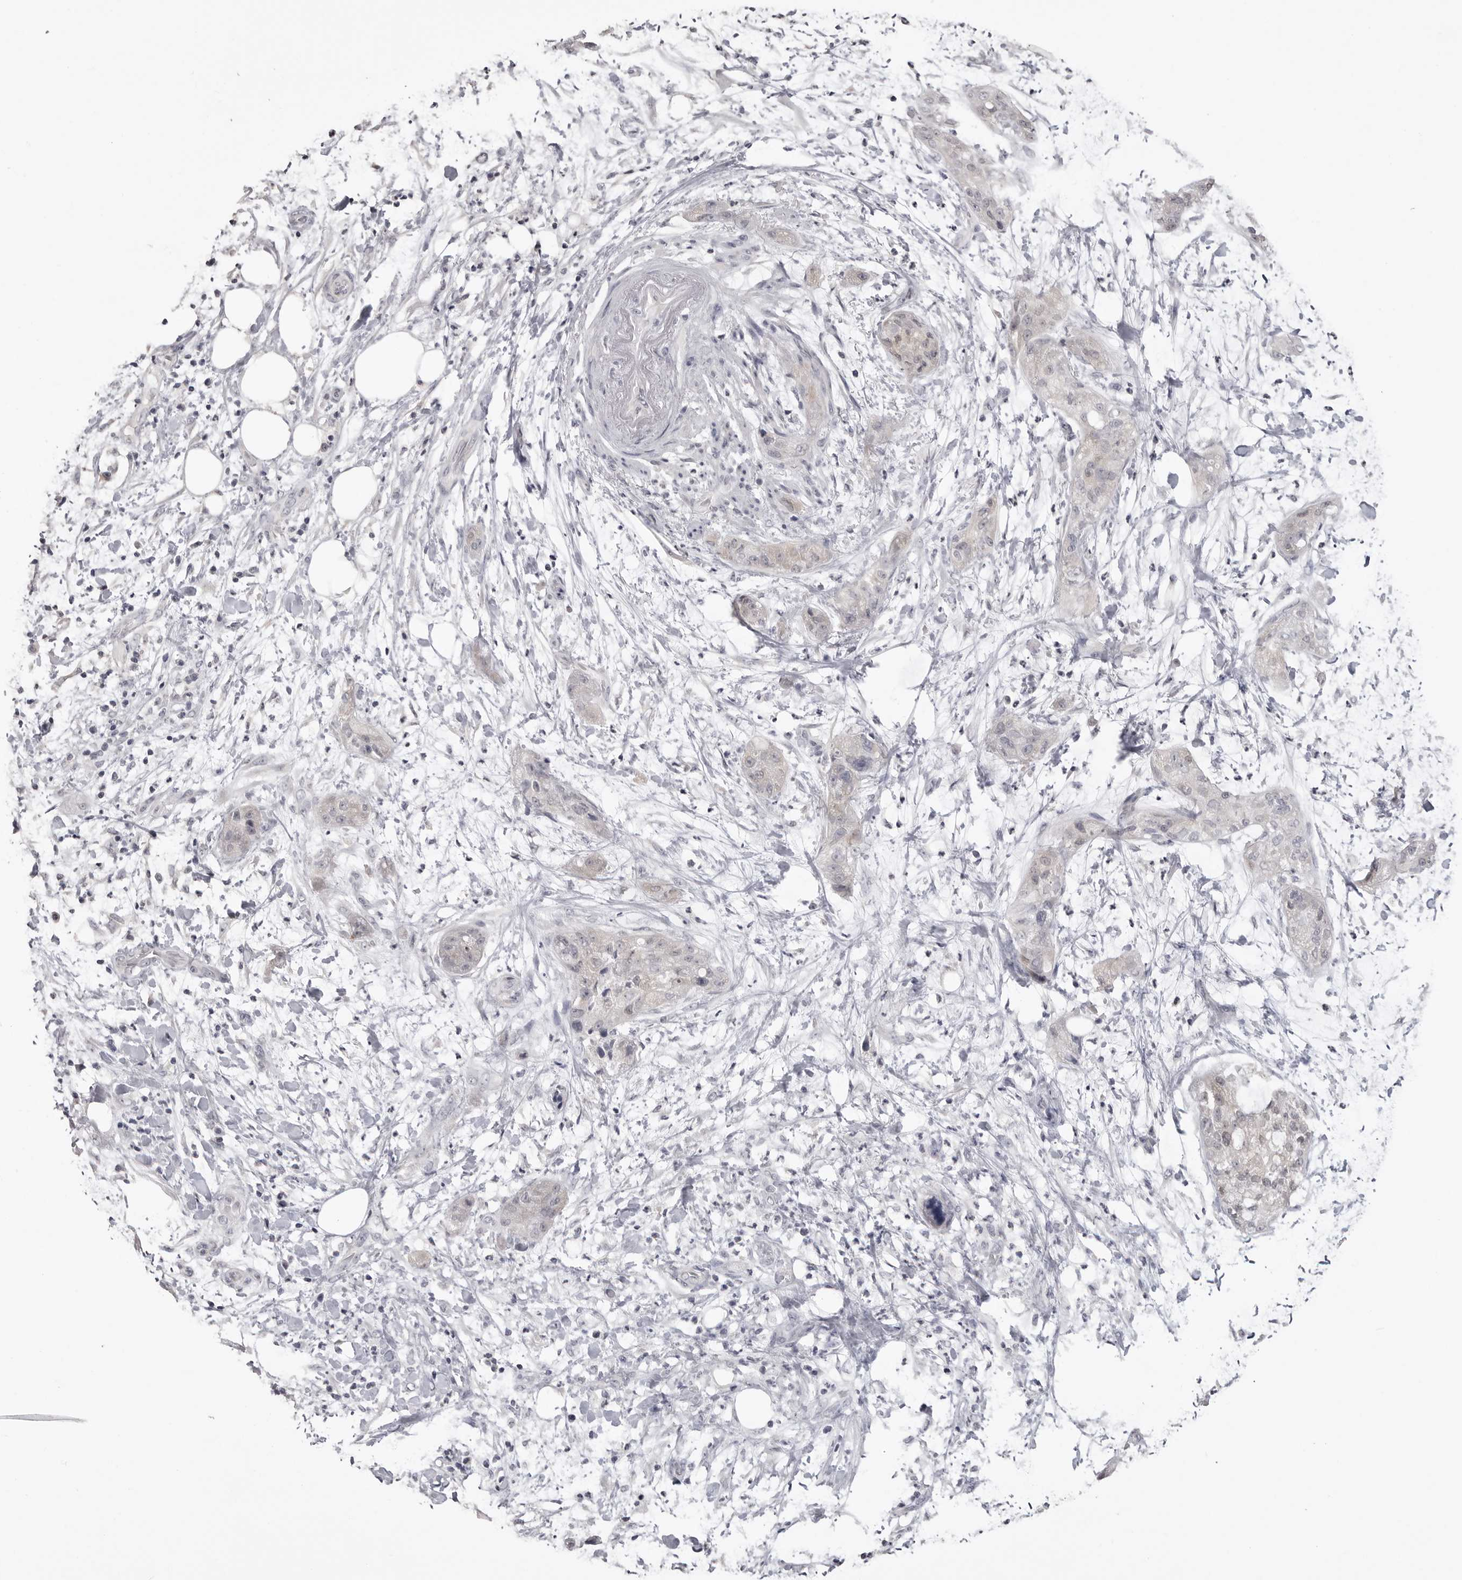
{"staining": {"intensity": "weak", "quantity": "<25%", "location": "cytoplasmic/membranous"}, "tissue": "pancreatic cancer", "cell_type": "Tumor cells", "image_type": "cancer", "snomed": [{"axis": "morphology", "description": "Adenocarcinoma, NOS"}, {"axis": "topography", "description": "Pancreas"}], "caption": "Tumor cells are negative for brown protein staining in pancreatic adenocarcinoma. (DAB (3,3'-diaminobenzidine) immunohistochemistry (IHC) with hematoxylin counter stain).", "gene": "GPN2", "patient": {"sex": "female", "age": 78}}